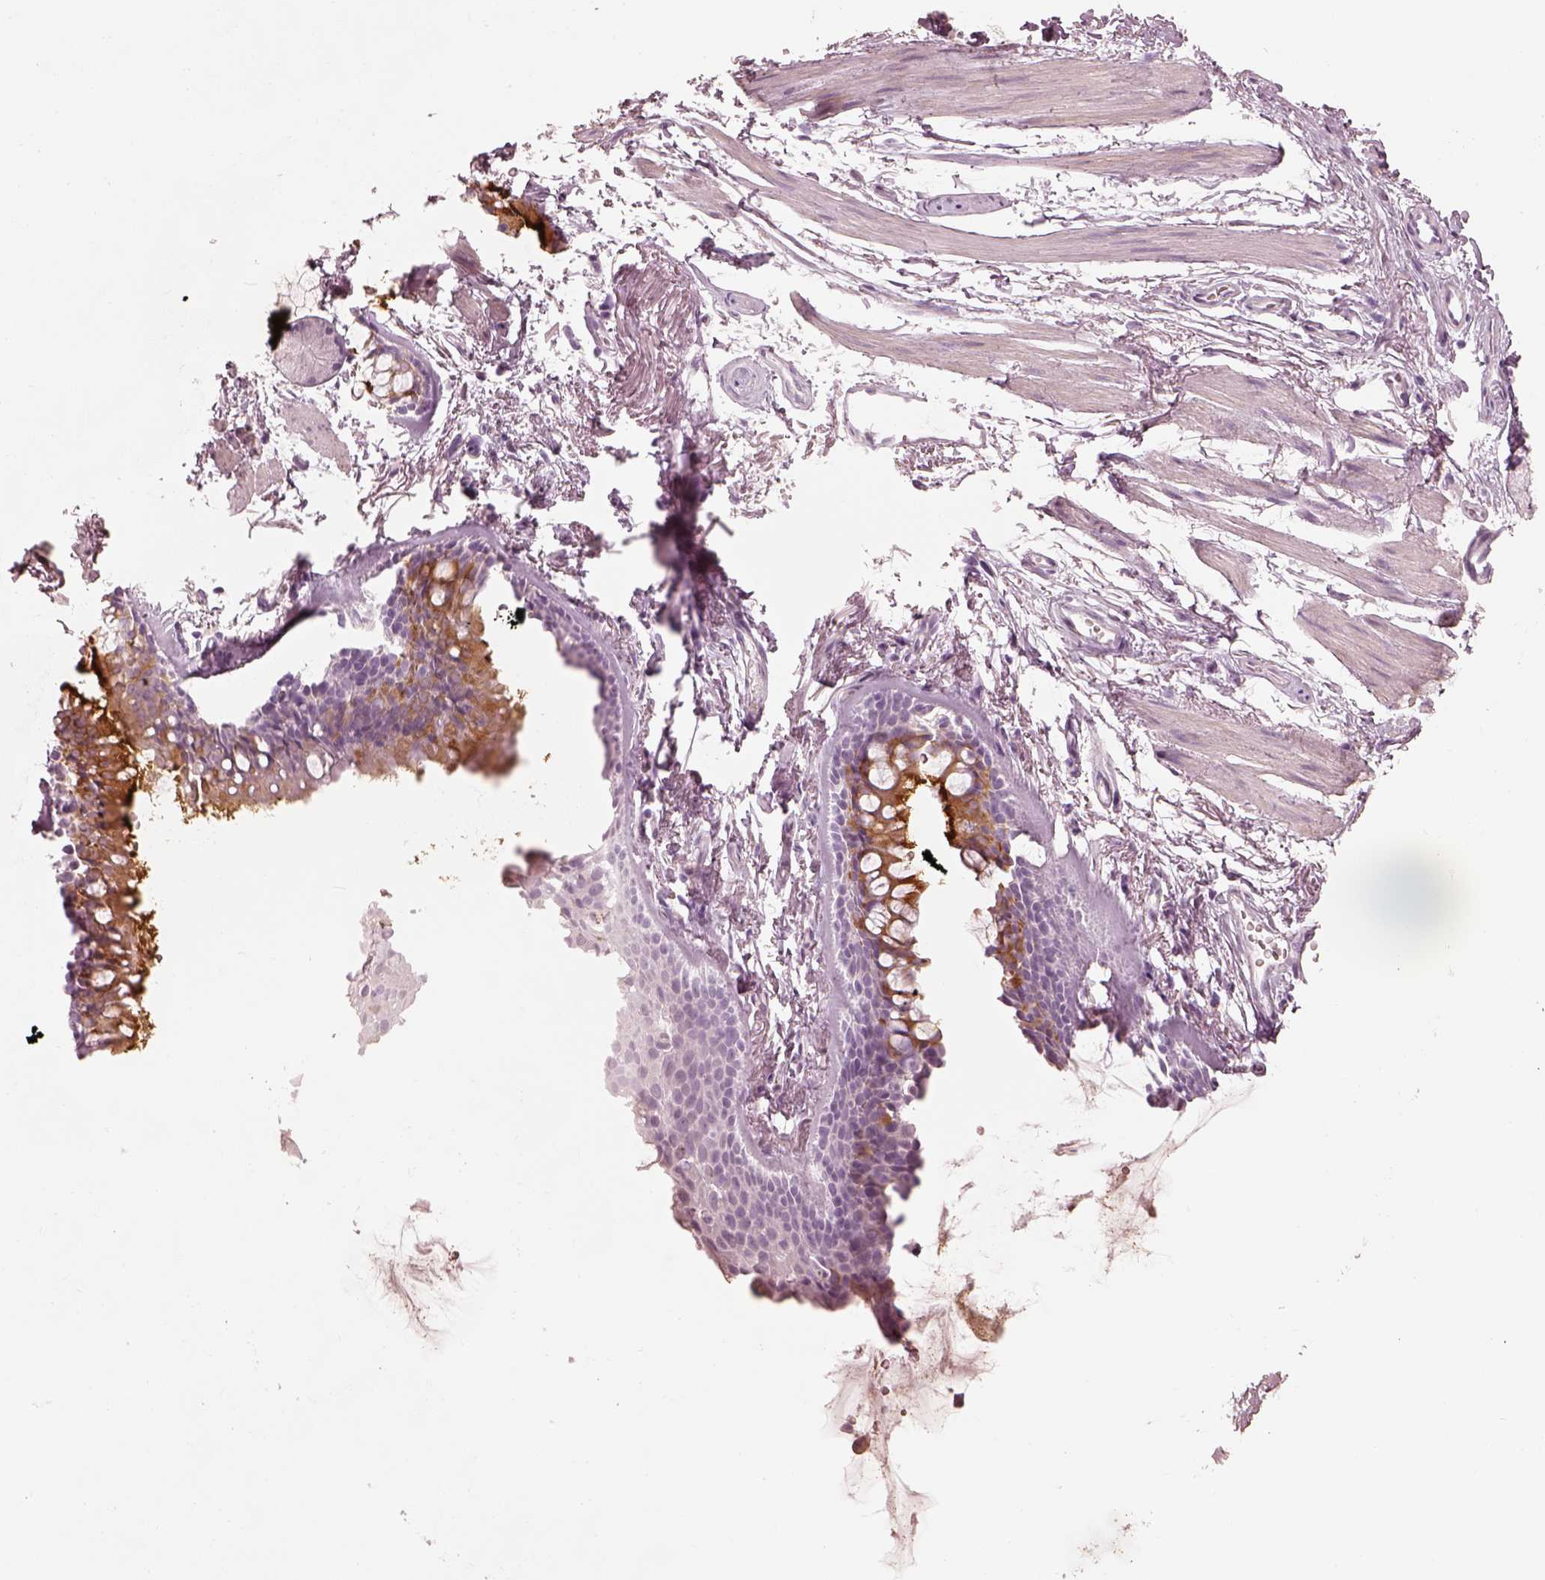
{"staining": {"intensity": "negative", "quantity": "none", "location": "none"}, "tissue": "soft tissue", "cell_type": "Chondrocytes", "image_type": "normal", "snomed": [{"axis": "morphology", "description": "Normal tissue, NOS"}, {"axis": "topography", "description": "Cartilage tissue"}, {"axis": "topography", "description": "Bronchus"}], "caption": "A micrograph of soft tissue stained for a protein shows no brown staining in chondrocytes. (DAB (3,3'-diaminobenzidine) IHC visualized using brightfield microscopy, high magnification).", "gene": "RSPH9", "patient": {"sex": "female", "age": 79}}